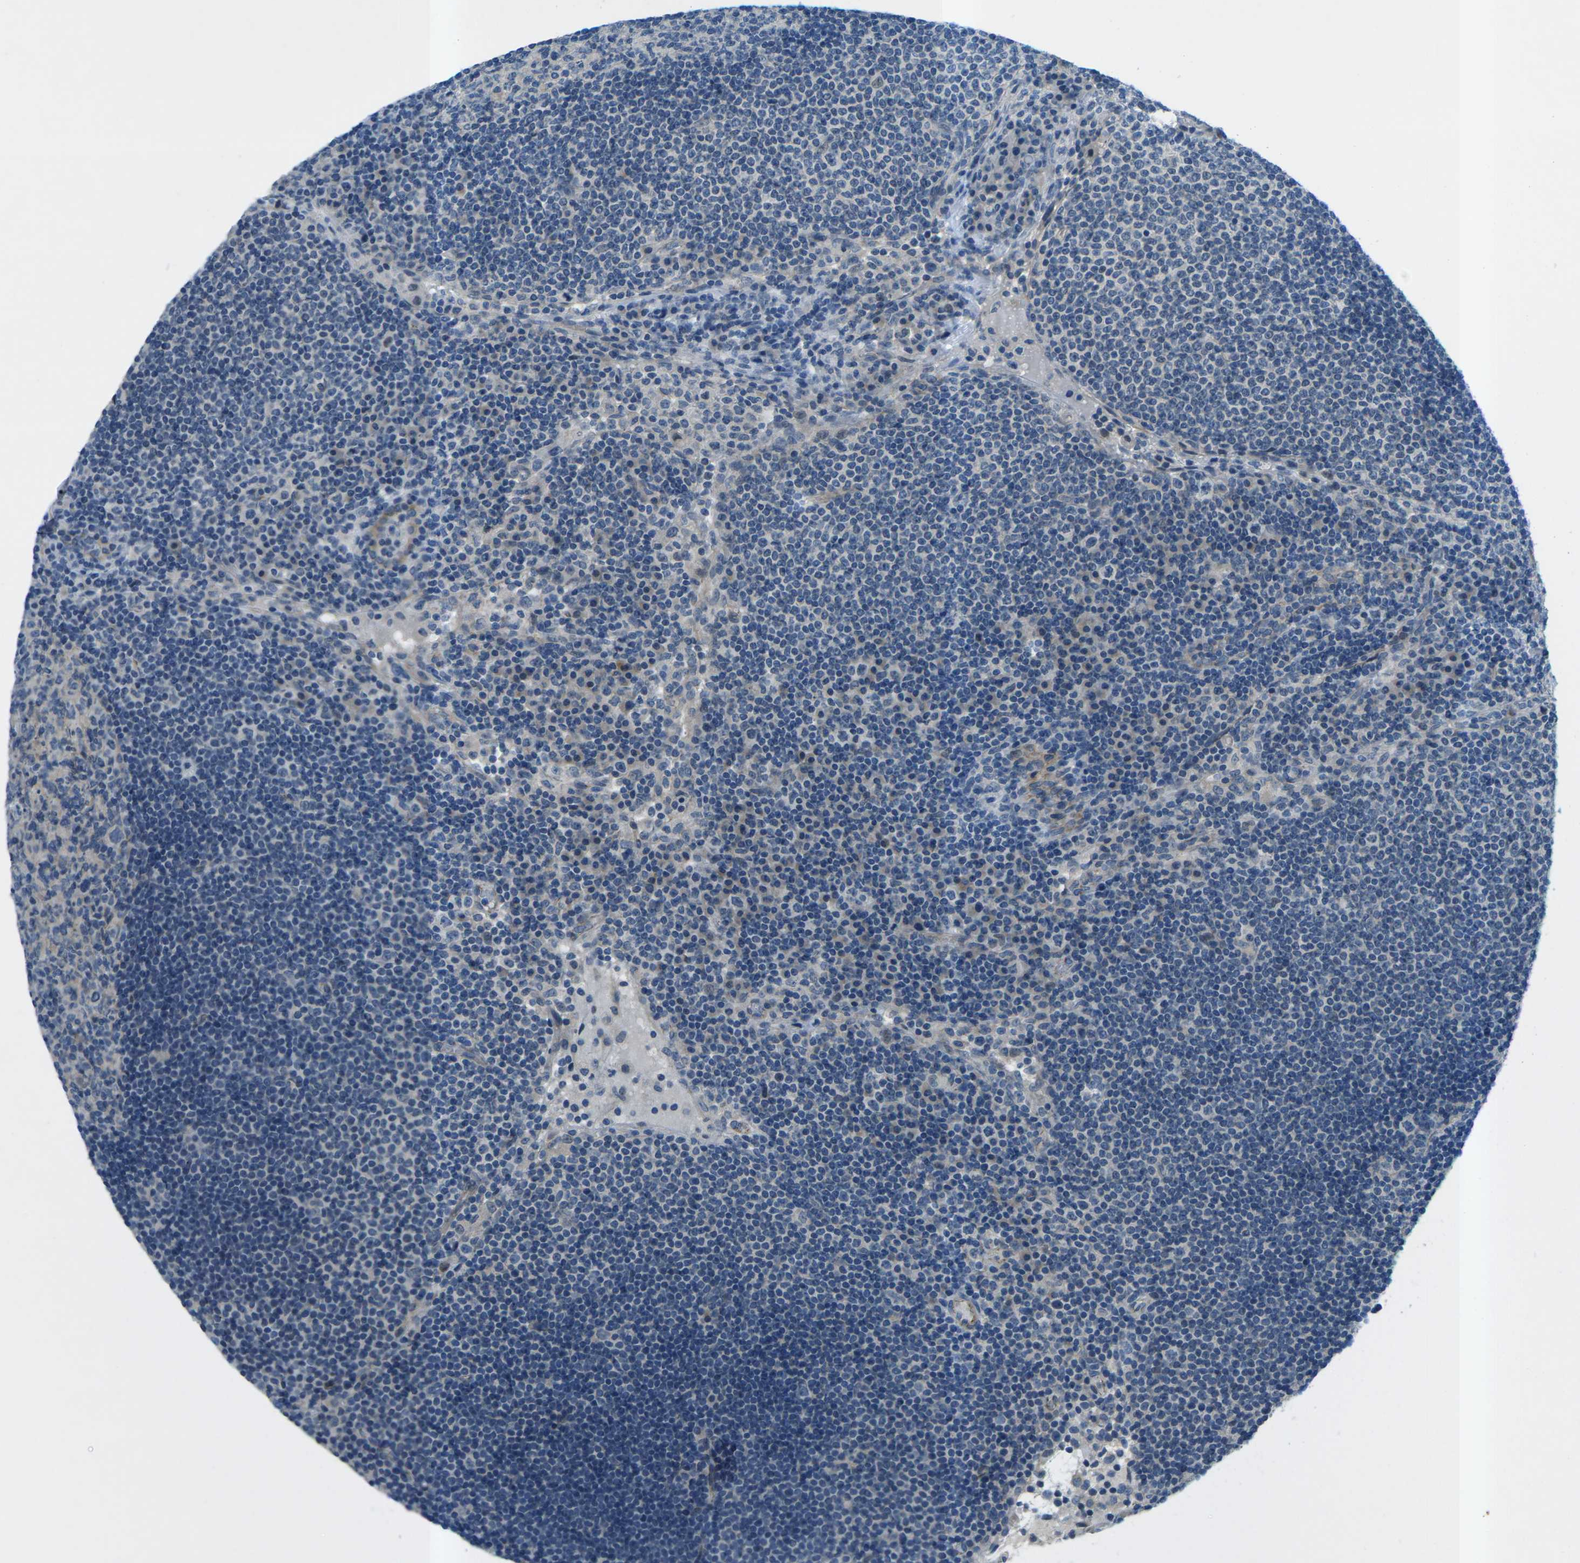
{"staining": {"intensity": "negative", "quantity": "none", "location": "none"}, "tissue": "lymph node", "cell_type": "Germinal center cells", "image_type": "normal", "snomed": [{"axis": "morphology", "description": "Normal tissue, NOS"}, {"axis": "topography", "description": "Lymph node"}], "caption": "High magnification brightfield microscopy of normal lymph node stained with DAB (brown) and counterstained with hematoxylin (blue): germinal center cells show no significant positivity. (DAB immunohistochemistry visualized using brightfield microscopy, high magnification).", "gene": "CTNND1", "patient": {"sex": "female", "age": 53}}